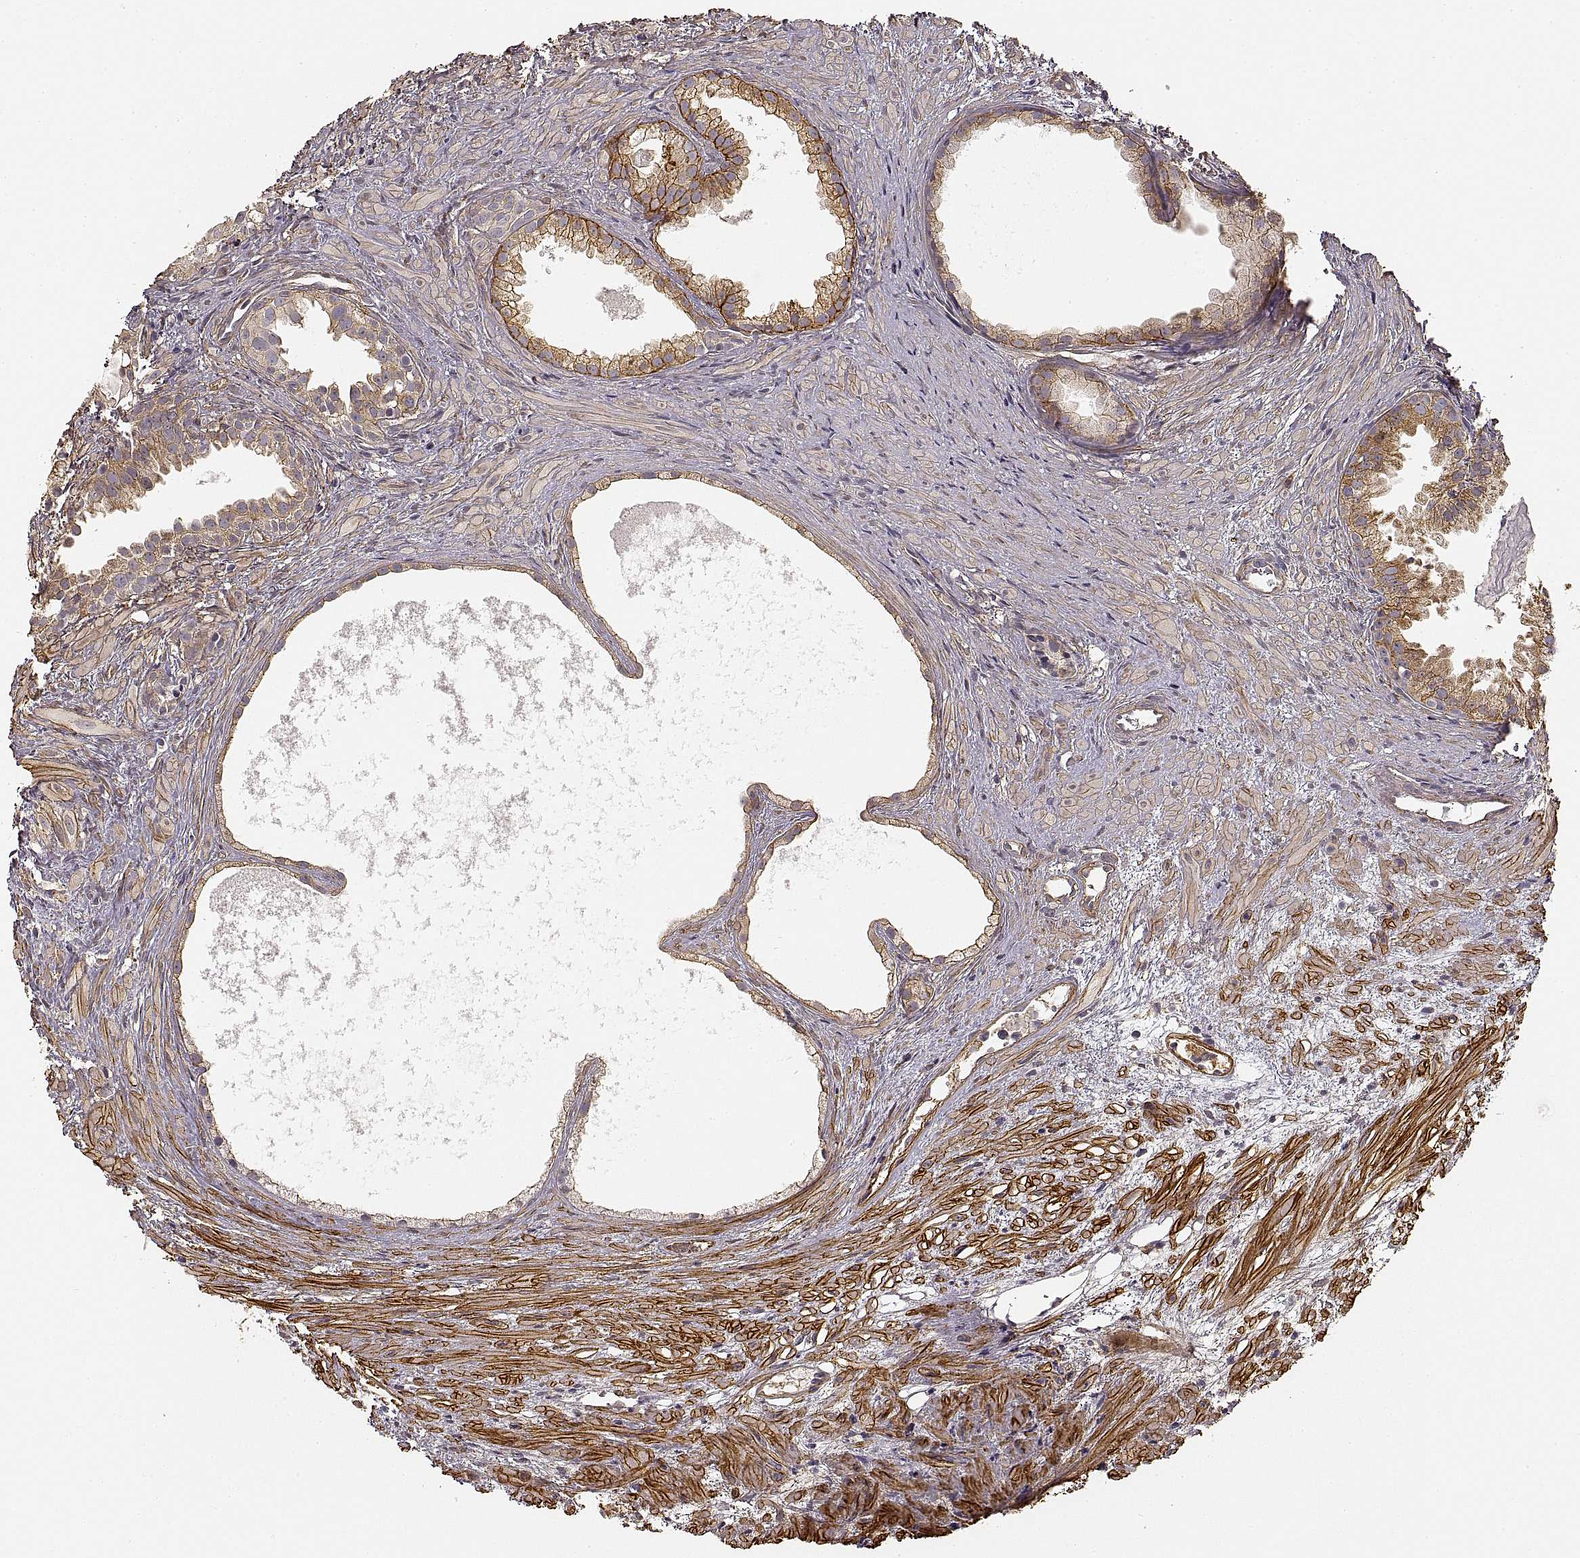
{"staining": {"intensity": "strong", "quantity": ">75%", "location": "cytoplasmic/membranous"}, "tissue": "prostate cancer", "cell_type": "Tumor cells", "image_type": "cancer", "snomed": [{"axis": "morphology", "description": "Adenocarcinoma, High grade"}, {"axis": "topography", "description": "Prostate"}], "caption": "Protein staining shows strong cytoplasmic/membranous staining in about >75% of tumor cells in prostate cancer (high-grade adenocarcinoma). (Brightfield microscopy of DAB IHC at high magnification).", "gene": "LAMA4", "patient": {"sex": "male", "age": 79}}